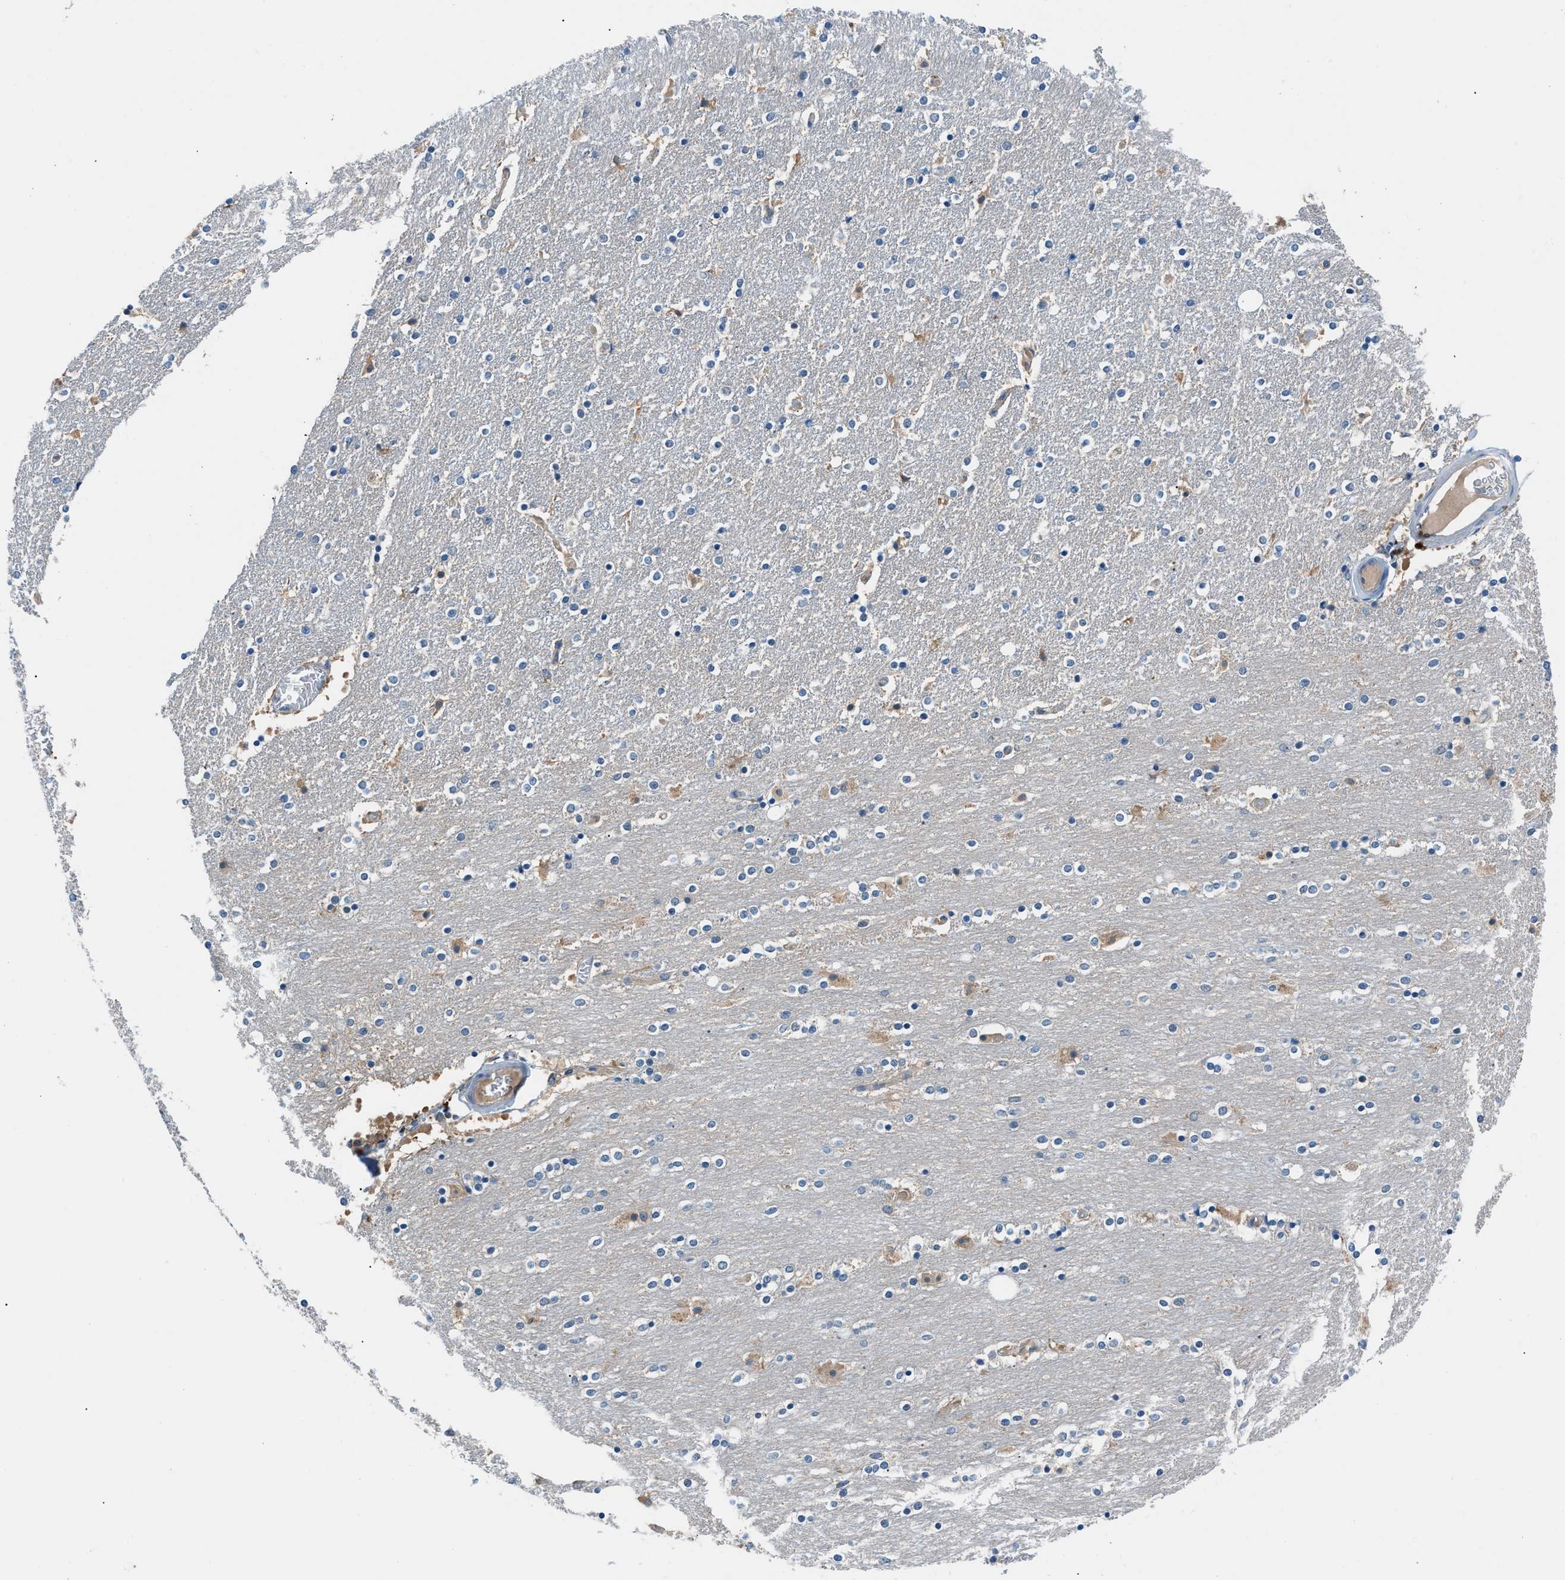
{"staining": {"intensity": "moderate", "quantity": "<25%", "location": "cytoplasmic/membranous"}, "tissue": "caudate", "cell_type": "Glial cells", "image_type": "normal", "snomed": [{"axis": "morphology", "description": "Normal tissue, NOS"}, {"axis": "topography", "description": "Lateral ventricle wall"}], "caption": "DAB immunohistochemical staining of benign human caudate exhibits moderate cytoplasmic/membranous protein positivity in about <25% of glial cells.", "gene": "ACP1", "patient": {"sex": "female", "age": 54}}